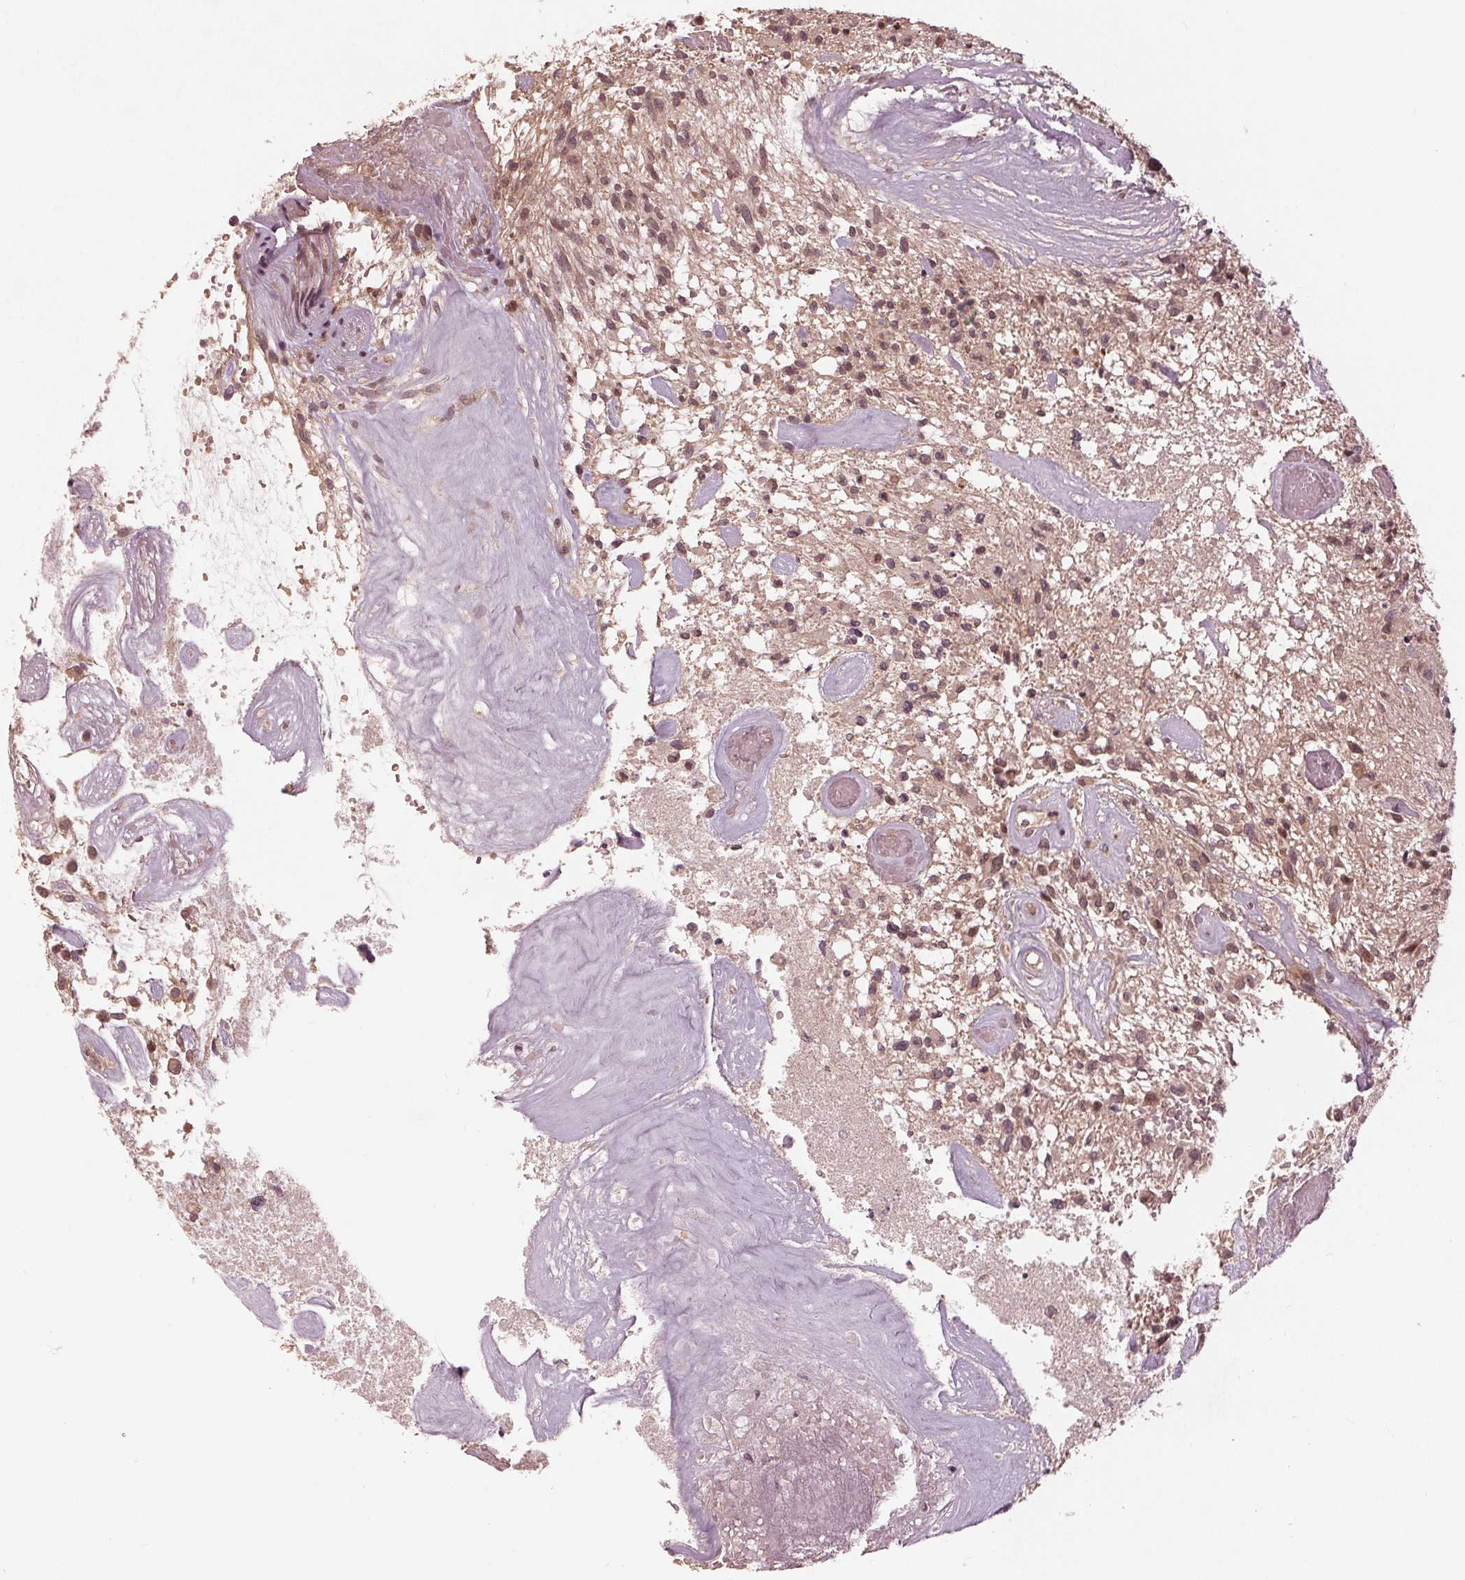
{"staining": {"intensity": "moderate", "quantity": "<25%", "location": "nuclear"}, "tissue": "glioma", "cell_type": "Tumor cells", "image_type": "cancer", "snomed": [{"axis": "morphology", "description": "Glioma, malignant, High grade"}, {"axis": "topography", "description": "Brain"}], "caption": "A high-resolution image shows IHC staining of glioma, which shows moderate nuclear staining in approximately <25% of tumor cells.", "gene": "ZNF471", "patient": {"sex": "male", "age": 75}}